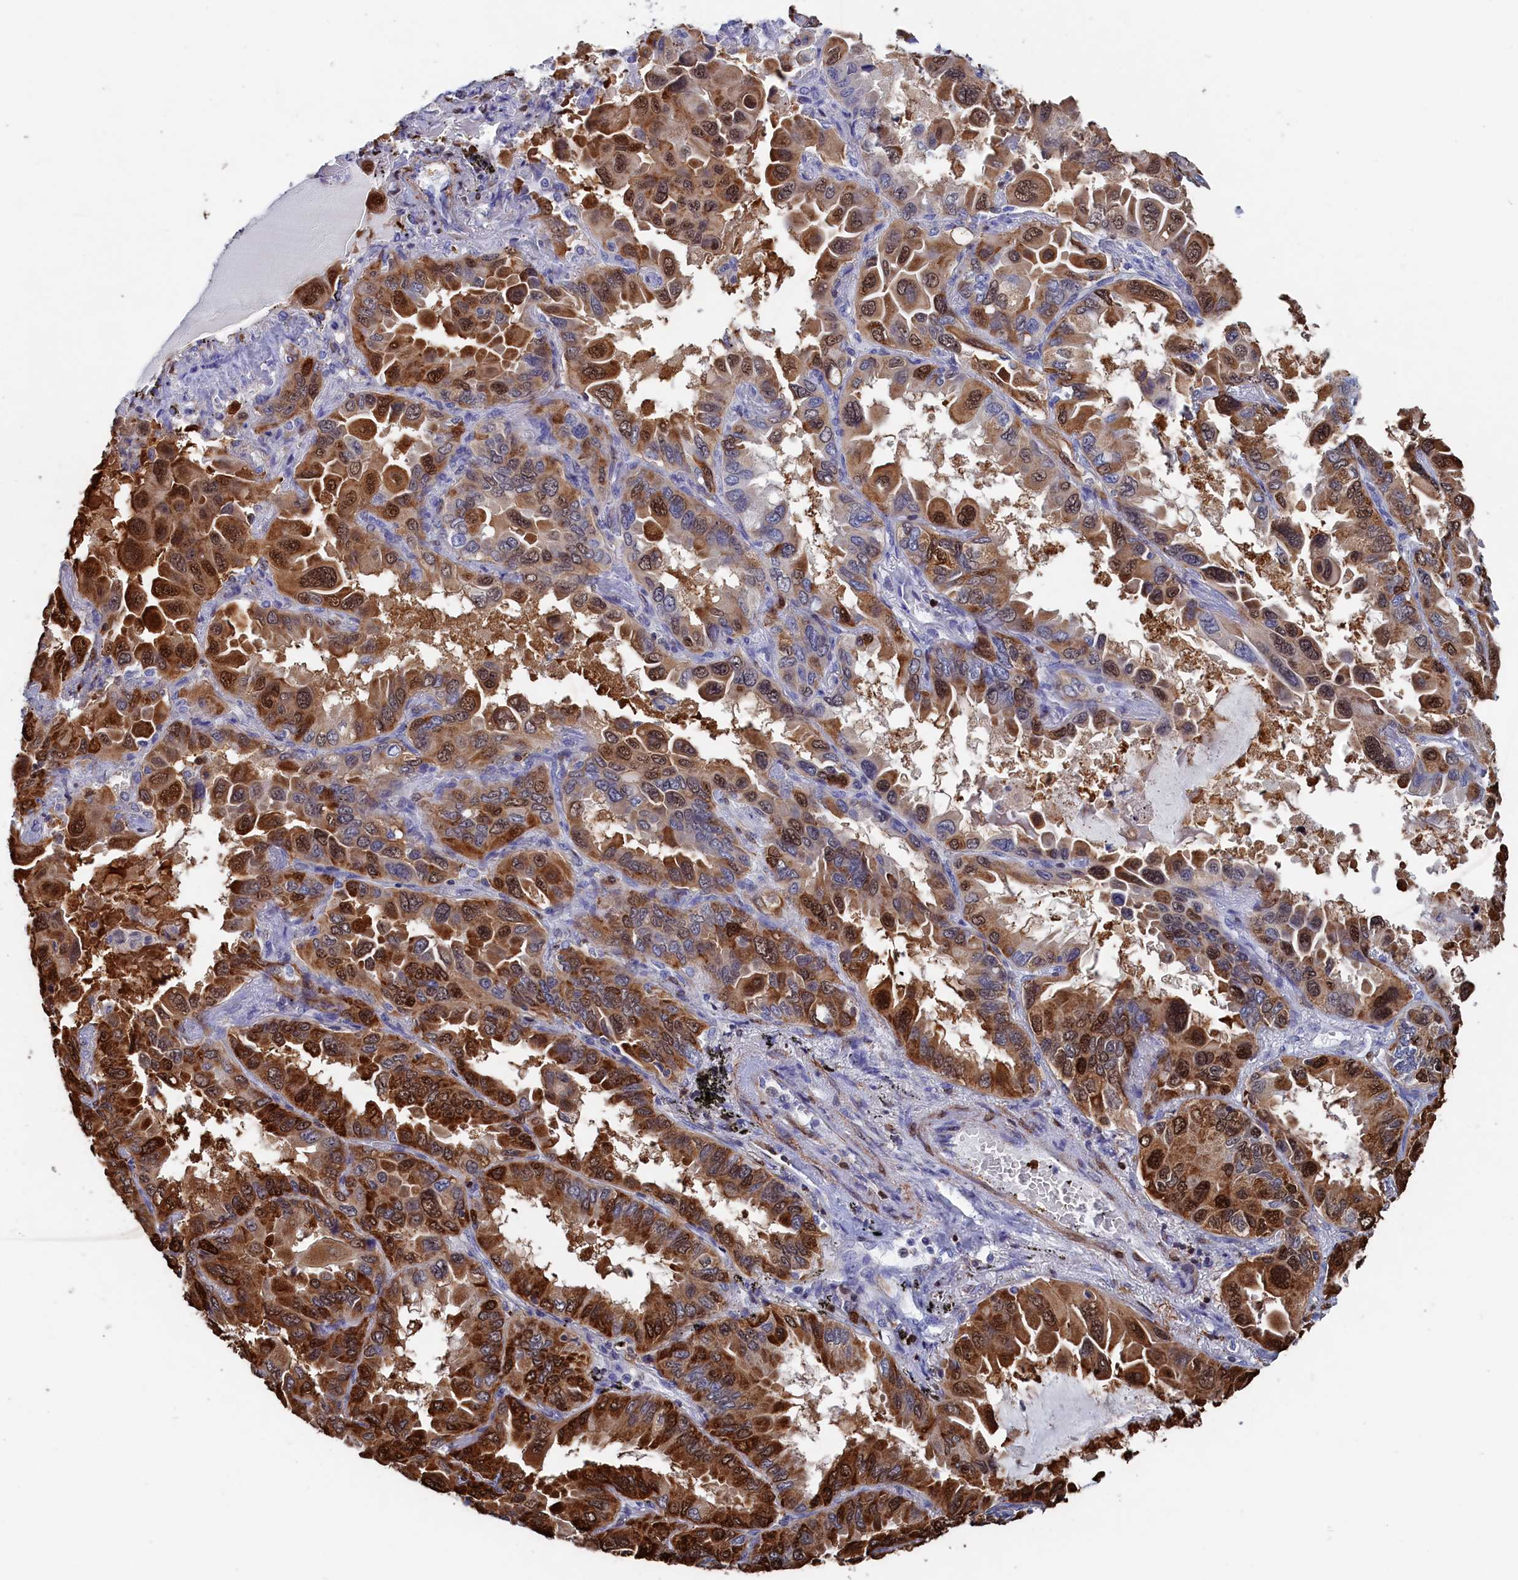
{"staining": {"intensity": "strong", "quantity": ">75%", "location": "cytoplasmic/membranous,nuclear"}, "tissue": "lung cancer", "cell_type": "Tumor cells", "image_type": "cancer", "snomed": [{"axis": "morphology", "description": "Adenocarcinoma, NOS"}, {"axis": "topography", "description": "Lung"}], "caption": "Lung adenocarcinoma stained with a brown dye reveals strong cytoplasmic/membranous and nuclear positive positivity in about >75% of tumor cells.", "gene": "CRIP1", "patient": {"sex": "male", "age": 64}}